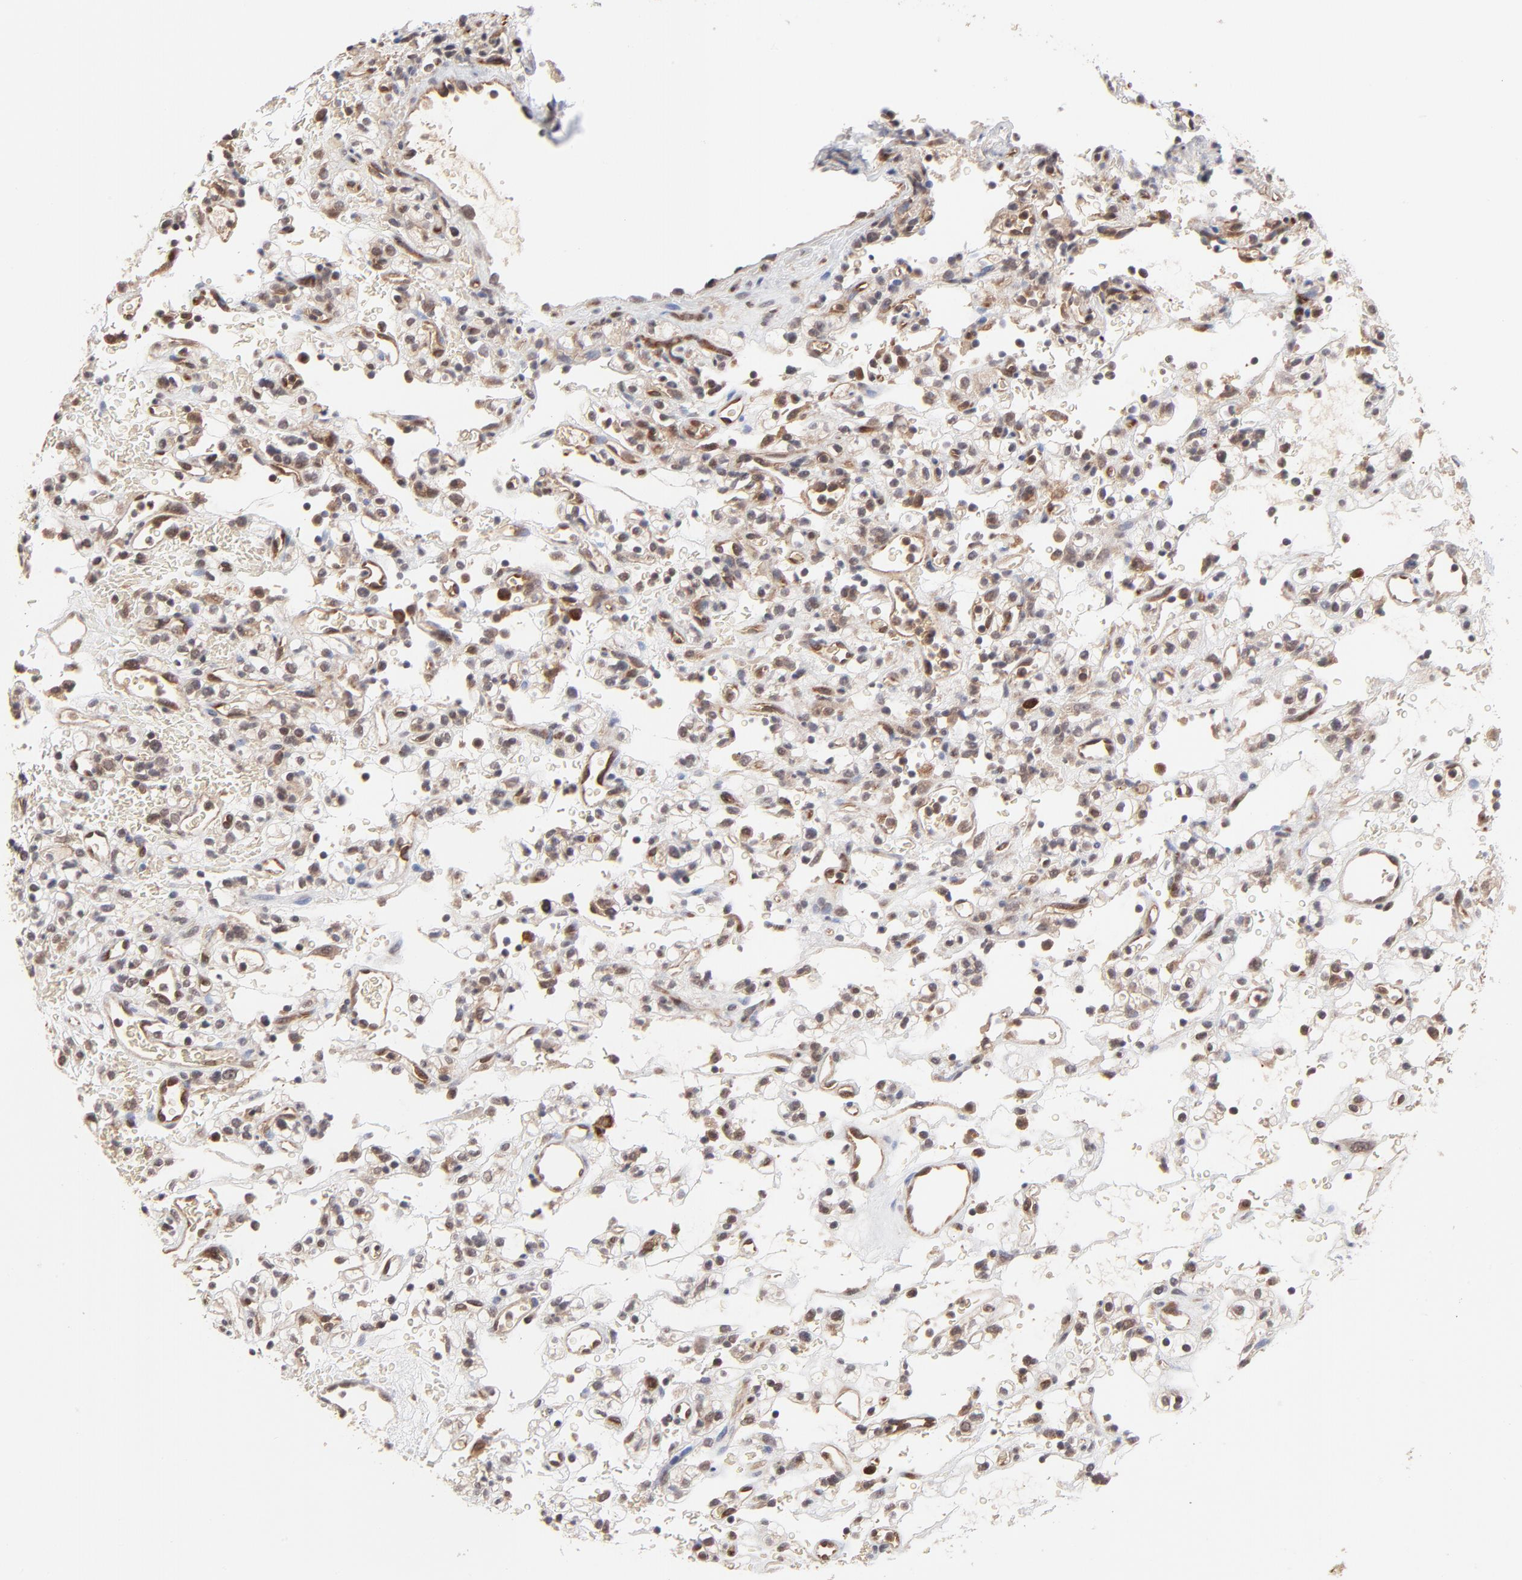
{"staining": {"intensity": "moderate", "quantity": "25%-75%", "location": "cytoplasmic/membranous"}, "tissue": "renal cancer", "cell_type": "Tumor cells", "image_type": "cancer", "snomed": [{"axis": "morphology", "description": "Normal tissue, NOS"}, {"axis": "morphology", "description": "Adenocarcinoma, NOS"}, {"axis": "topography", "description": "Kidney"}], "caption": "Immunohistochemical staining of renal adenocarcinoma exhibits medium levels of moderate cytoplasmic/membranous protein positivity in approximately 25%-75% of tumor cells. (DAB (3,3'-diaminobenzidine) IHC, brown staining for protein, blue staining for nuclei).", "gene": "CASP10", "patient": {"sex": "female", "age": 72}}